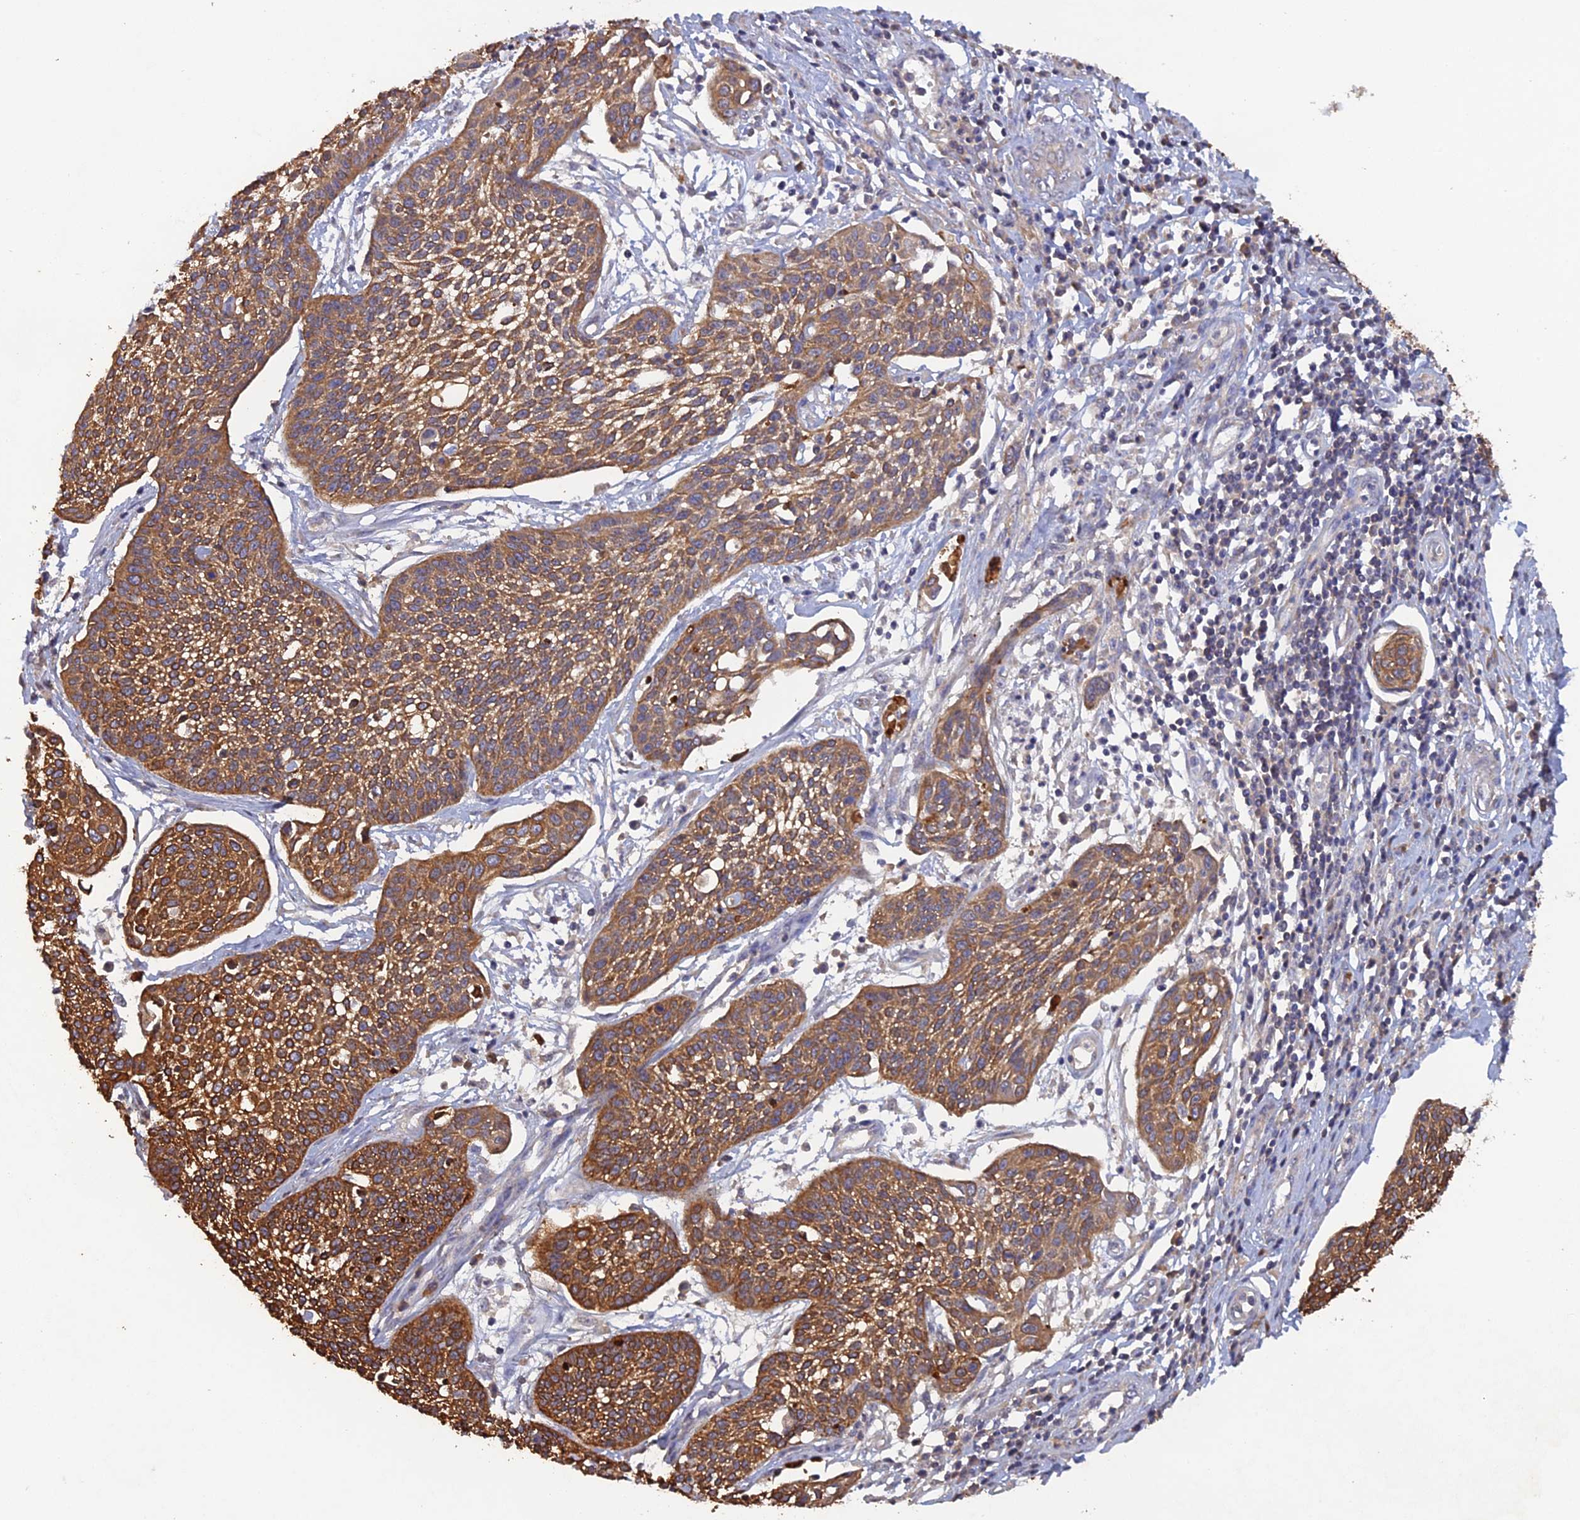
{"staining": {"intensity": "moderate", "quantity": ">75%", "location": "cytoplasmic/membranous"}, "tissue": "cervical cancer", "cell_type": "Tumor cells", "image_type": "cancer", "snomed": [{"axis": "morphology", "description": "Squamous cell carcinoma, NOS"}, {"axis": "topography", "description": "Cervix"}], "caption": "Tumor cells reveal medium levels of moderate cytoplasmic/membranous positivity in about >75% of cells in squamous cell carcinoma (cervical).", "gene": "SLC39A13", "patient": {"sex": "female", "age": 34}}